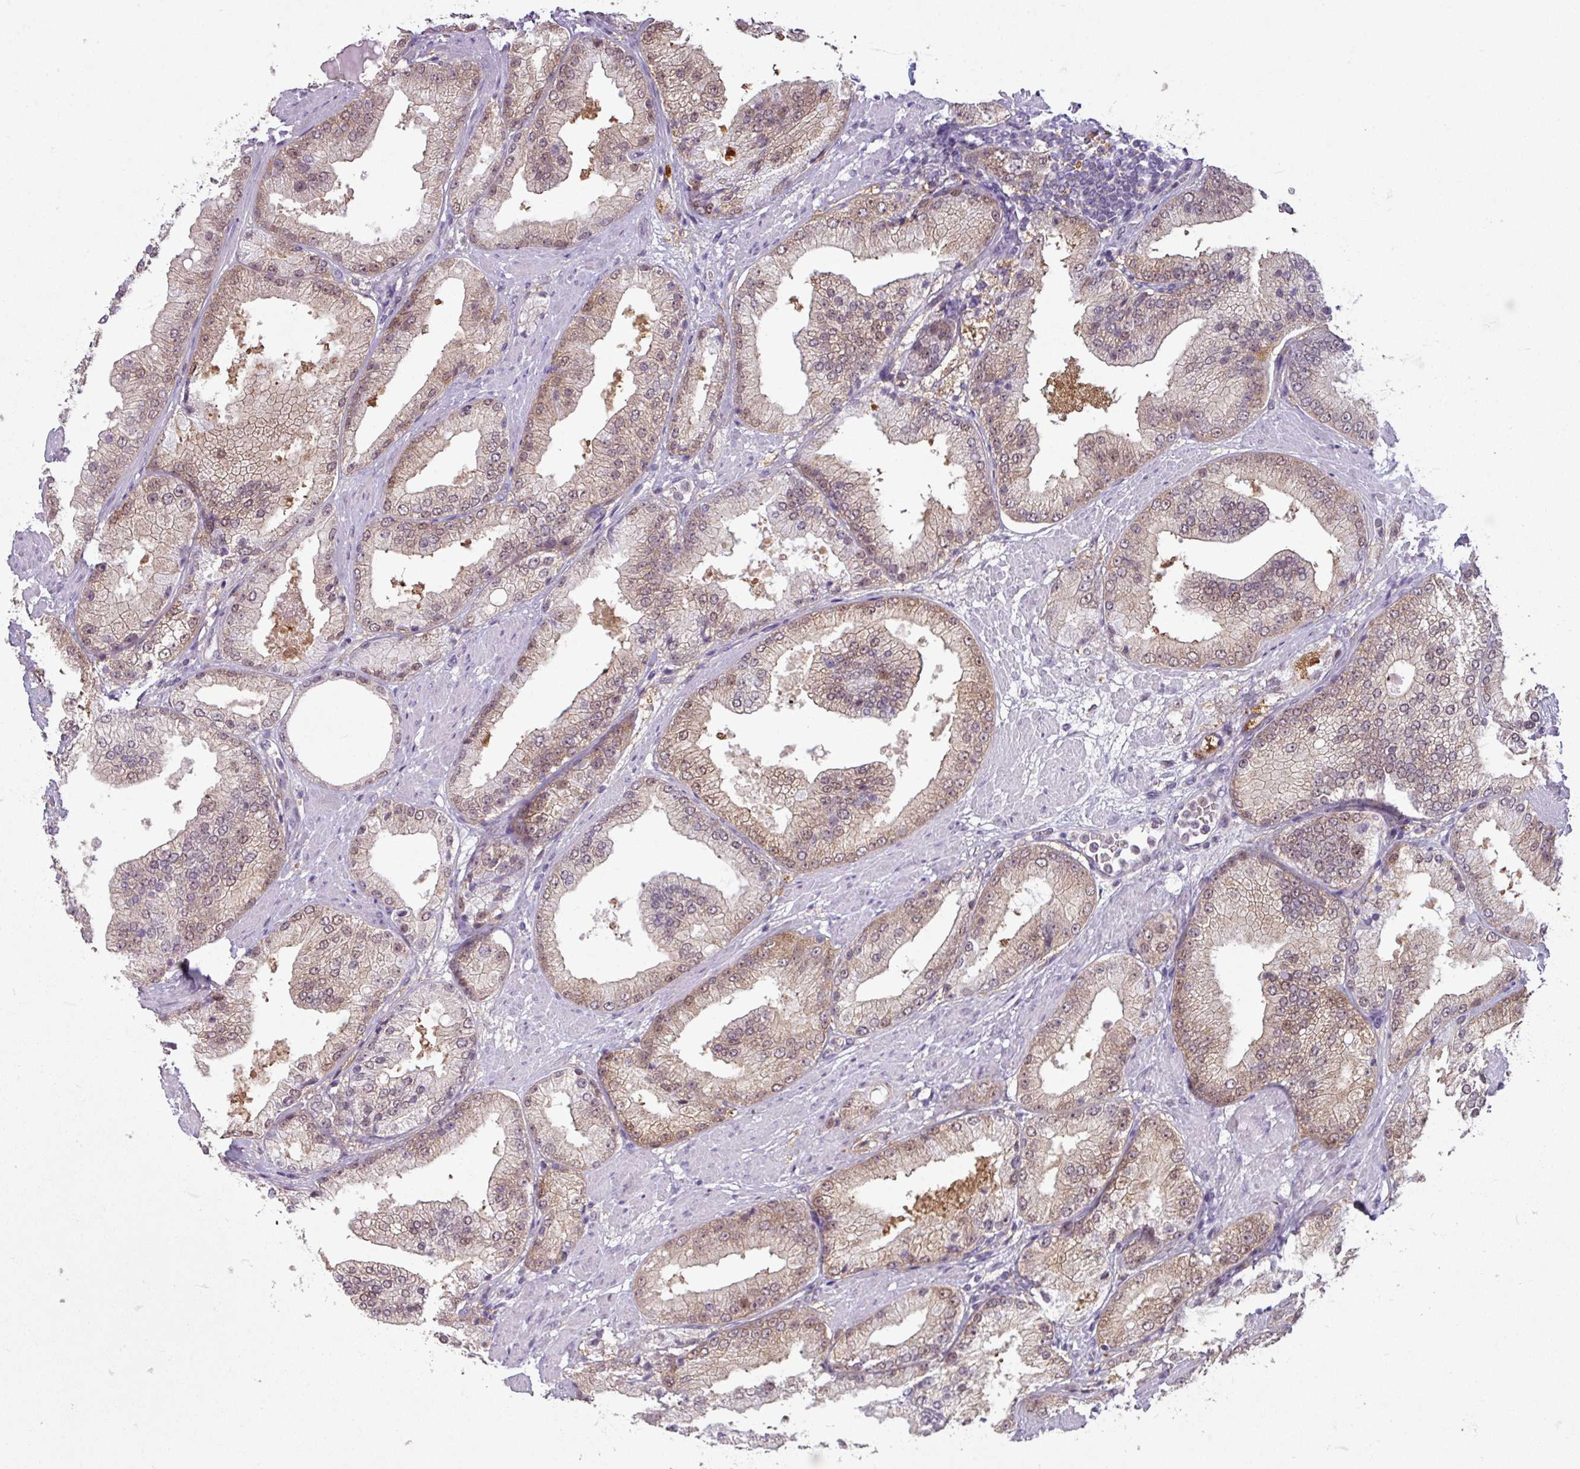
{"staining": {"intensity": "moderate", "quantity": ">75%", "location": "cytoplasmic/membranous,nuclear"}, "tissue": "prostate cancer", "cell_type": "Tumor cells", "image_type": "cancer", "snomed": [{"axis": "morphology", "description": "Adenocarcinoma, Low grade"}, {"axis": "topography", "description": "Prostate"}], "caption": "The image shows a brown stain indicating the presence of a protein in the cytoplasmic/membranous and nuclear of tumor cells in adenocarcinoma (low-grade) (prostate).", "gene": "TTLL12", "patient": {"sex": "male", "age": 67}}